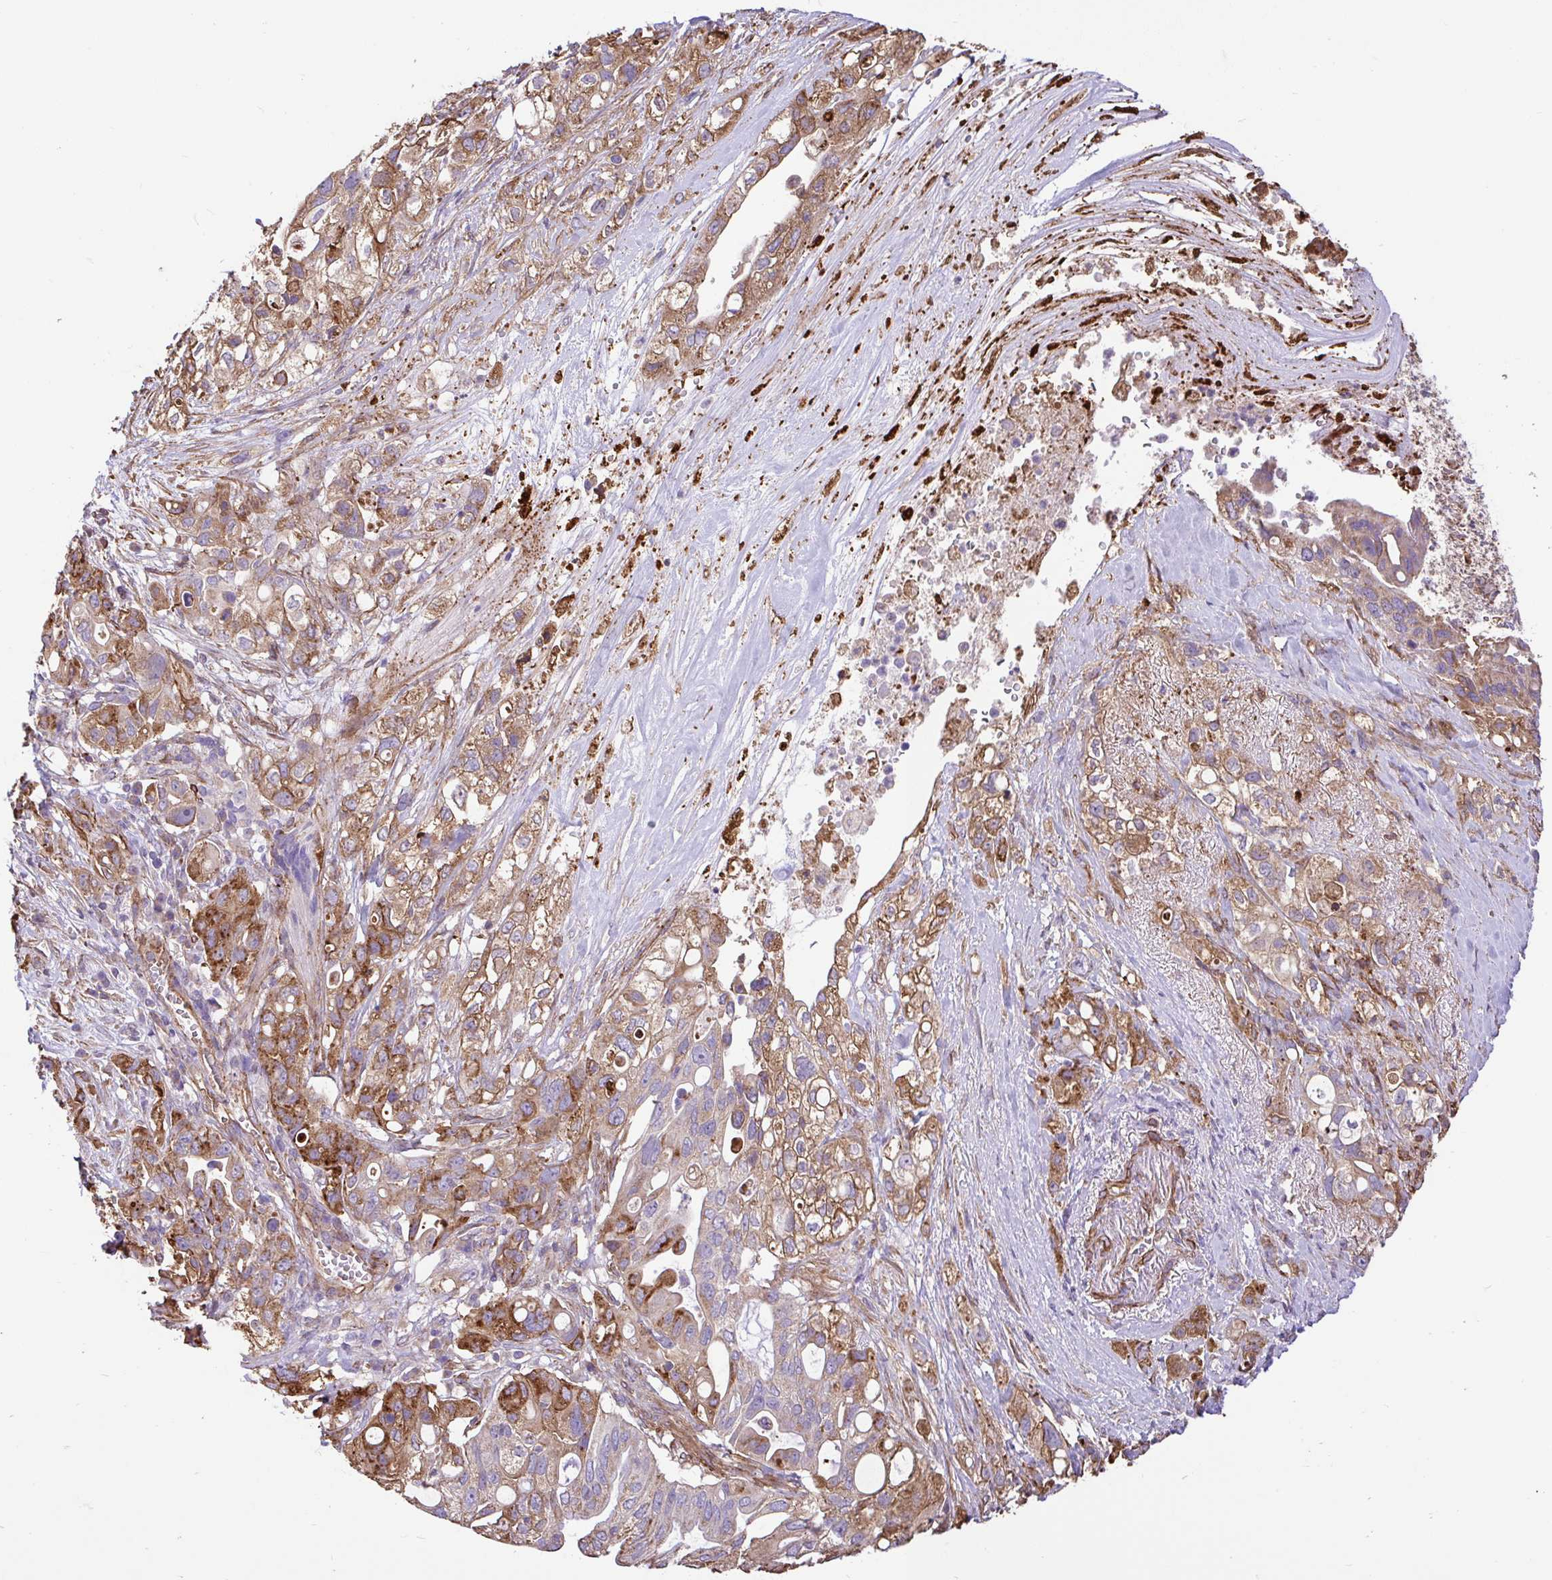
{"staining": {"intensity": "strong", "quantity": "25%-75%", "location": "cytoplasmic/membranous"}, "tissue": "pancreatic cancer", "cell_type": "Tumor cells", "image_type": "cancer", "snomed": [{"axis": "morphology", "description": "Adenocarcinoma, NOS"}, {"axis": "topography", "description": "Pancreas"}], "caption": "Pancreatic cancer (adenocarcinoma) stained with a protein marker reveals strong staining in tumor cells.", "gene": "PTPRK", "patient": {"sex": "female", "age": 72}}